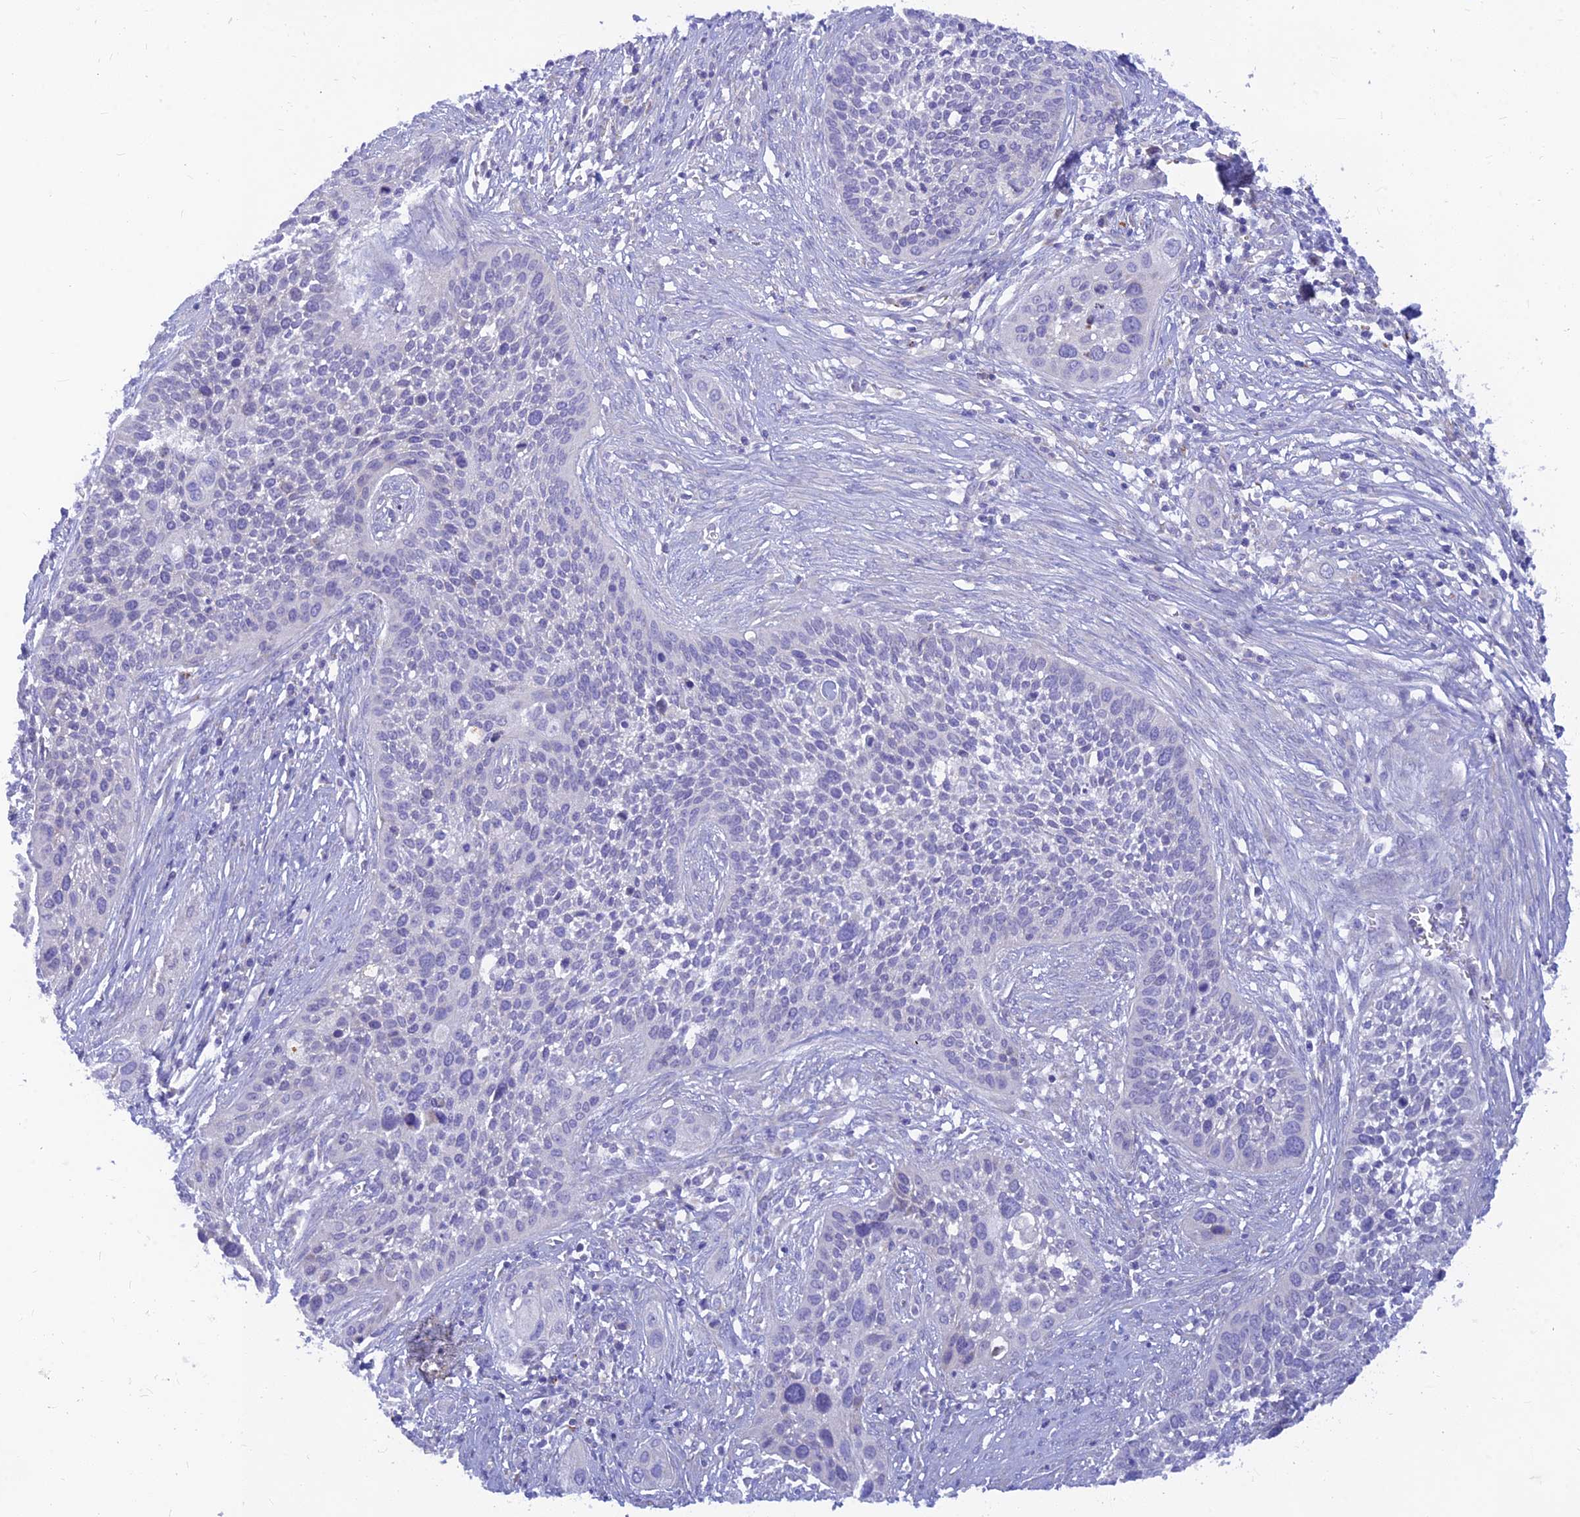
{"staining": {"intensity": "negative", "quantity": "none", "location": "none"}, "tissue": "cervical cancer", "cell_type": "Tumor cells", "image_type": "cancer", "snomed": [{"axis": "morphology", "description": "Squamous cell carcinoma, NOS"}, {"axis": "topography", "description": "Cervix"}], "caption": "High magnification brightfield microscopy of squamous cell carcinoma (cervical) stained with DAB (3,3'-diaminobenzidine) (brown) and counterstained with hematoxylin (blue): tumor cells show no significant positivity.", "gene": "TMEM30B", "patient": {"sex": "female", "age": 34}}